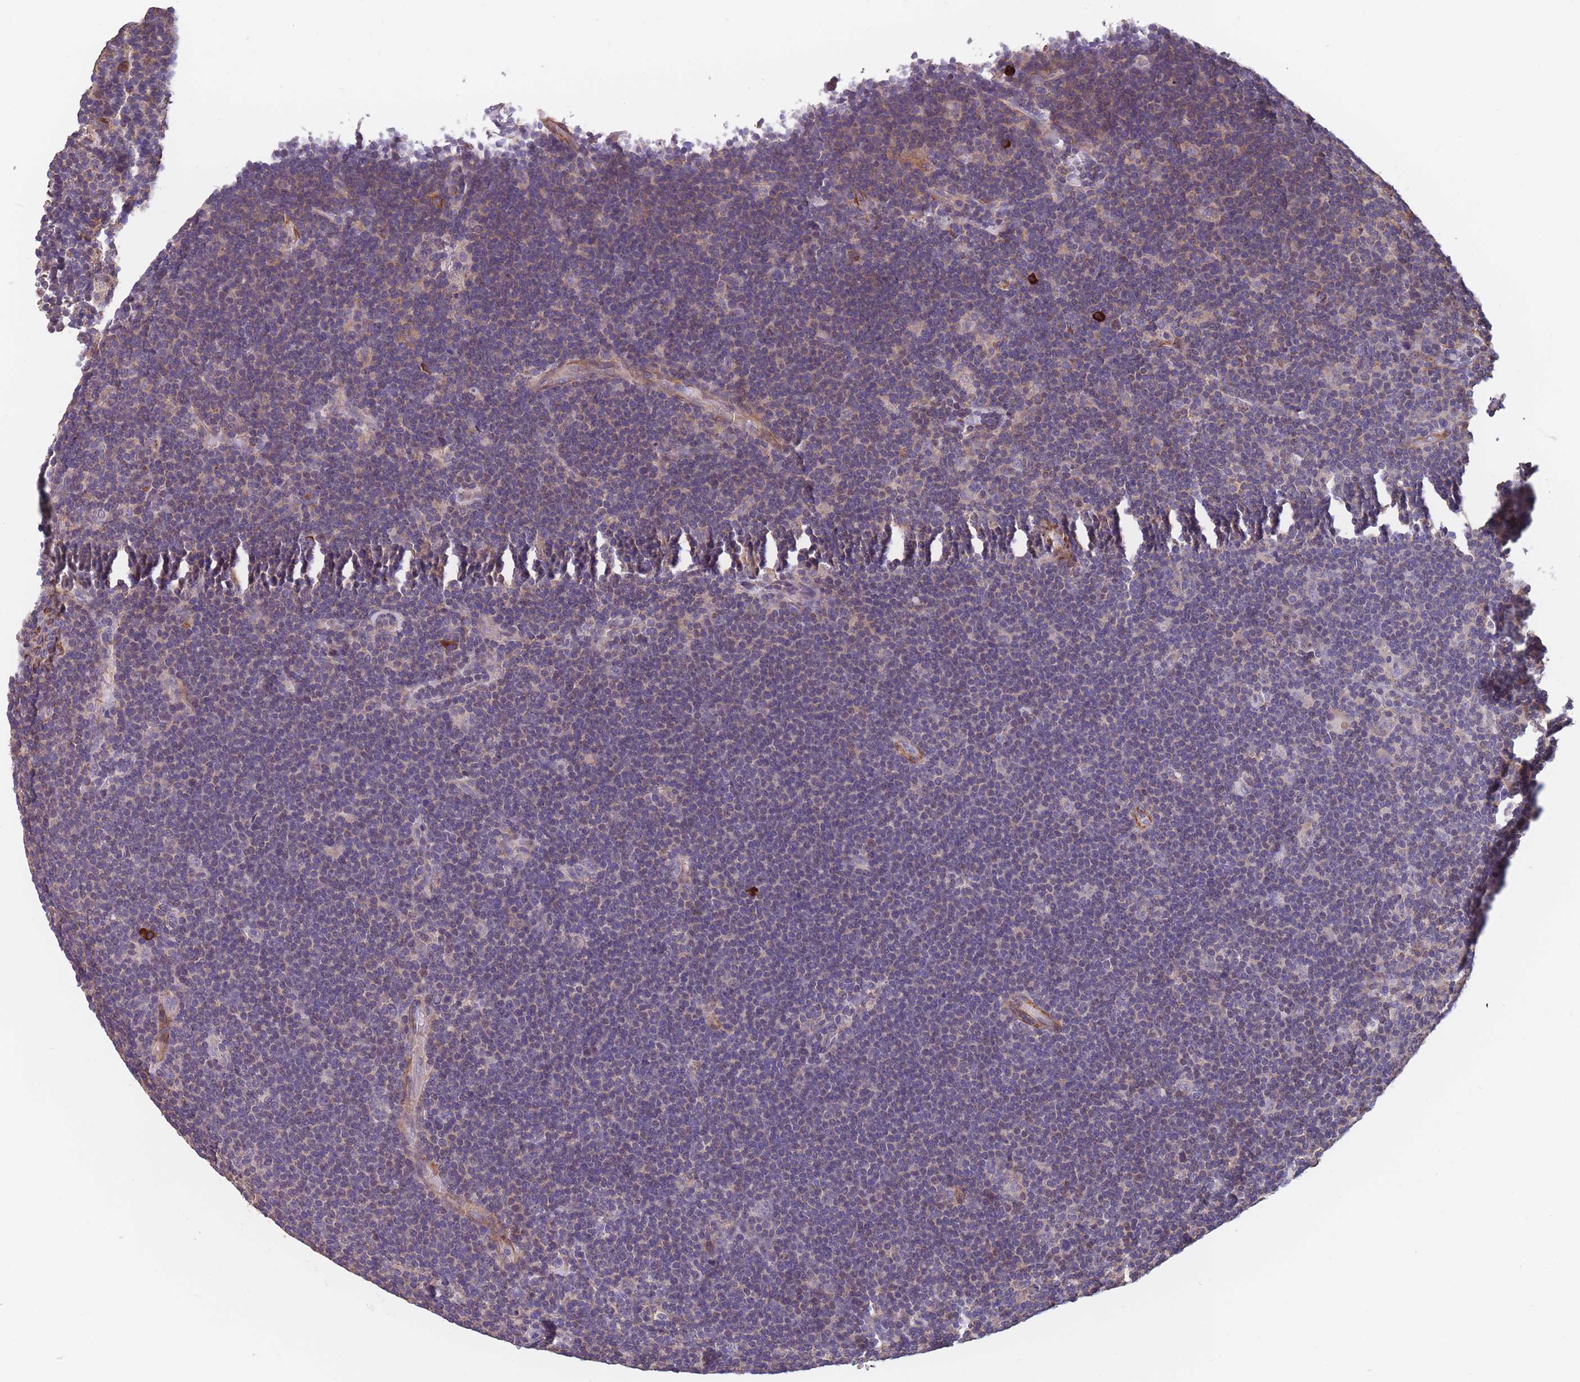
{"staining": {"intensity": "negative", "quantity": "none", "location": "none"}, "tissue": "lymphoma", "cell_type": "Tumor cells", "image_type": "cancer", "snomed": [{"axis": "morphology", "description": "Hodgkin's disease, NOS"}, {"axis": "topography", "description": "Lymph node"}], "caption": "Immunohistochemical staining of Hodgkin's disease reveals no significant positivity in tumor cells. Brightfield microscopy of IHC stained with DAB (3,3'-diaminobenzidine) (brown) and hematoxylin (blue), captured at high magnification.", "gene": "TOMM40L", "patient": {"sex": "female", "age": 57}}